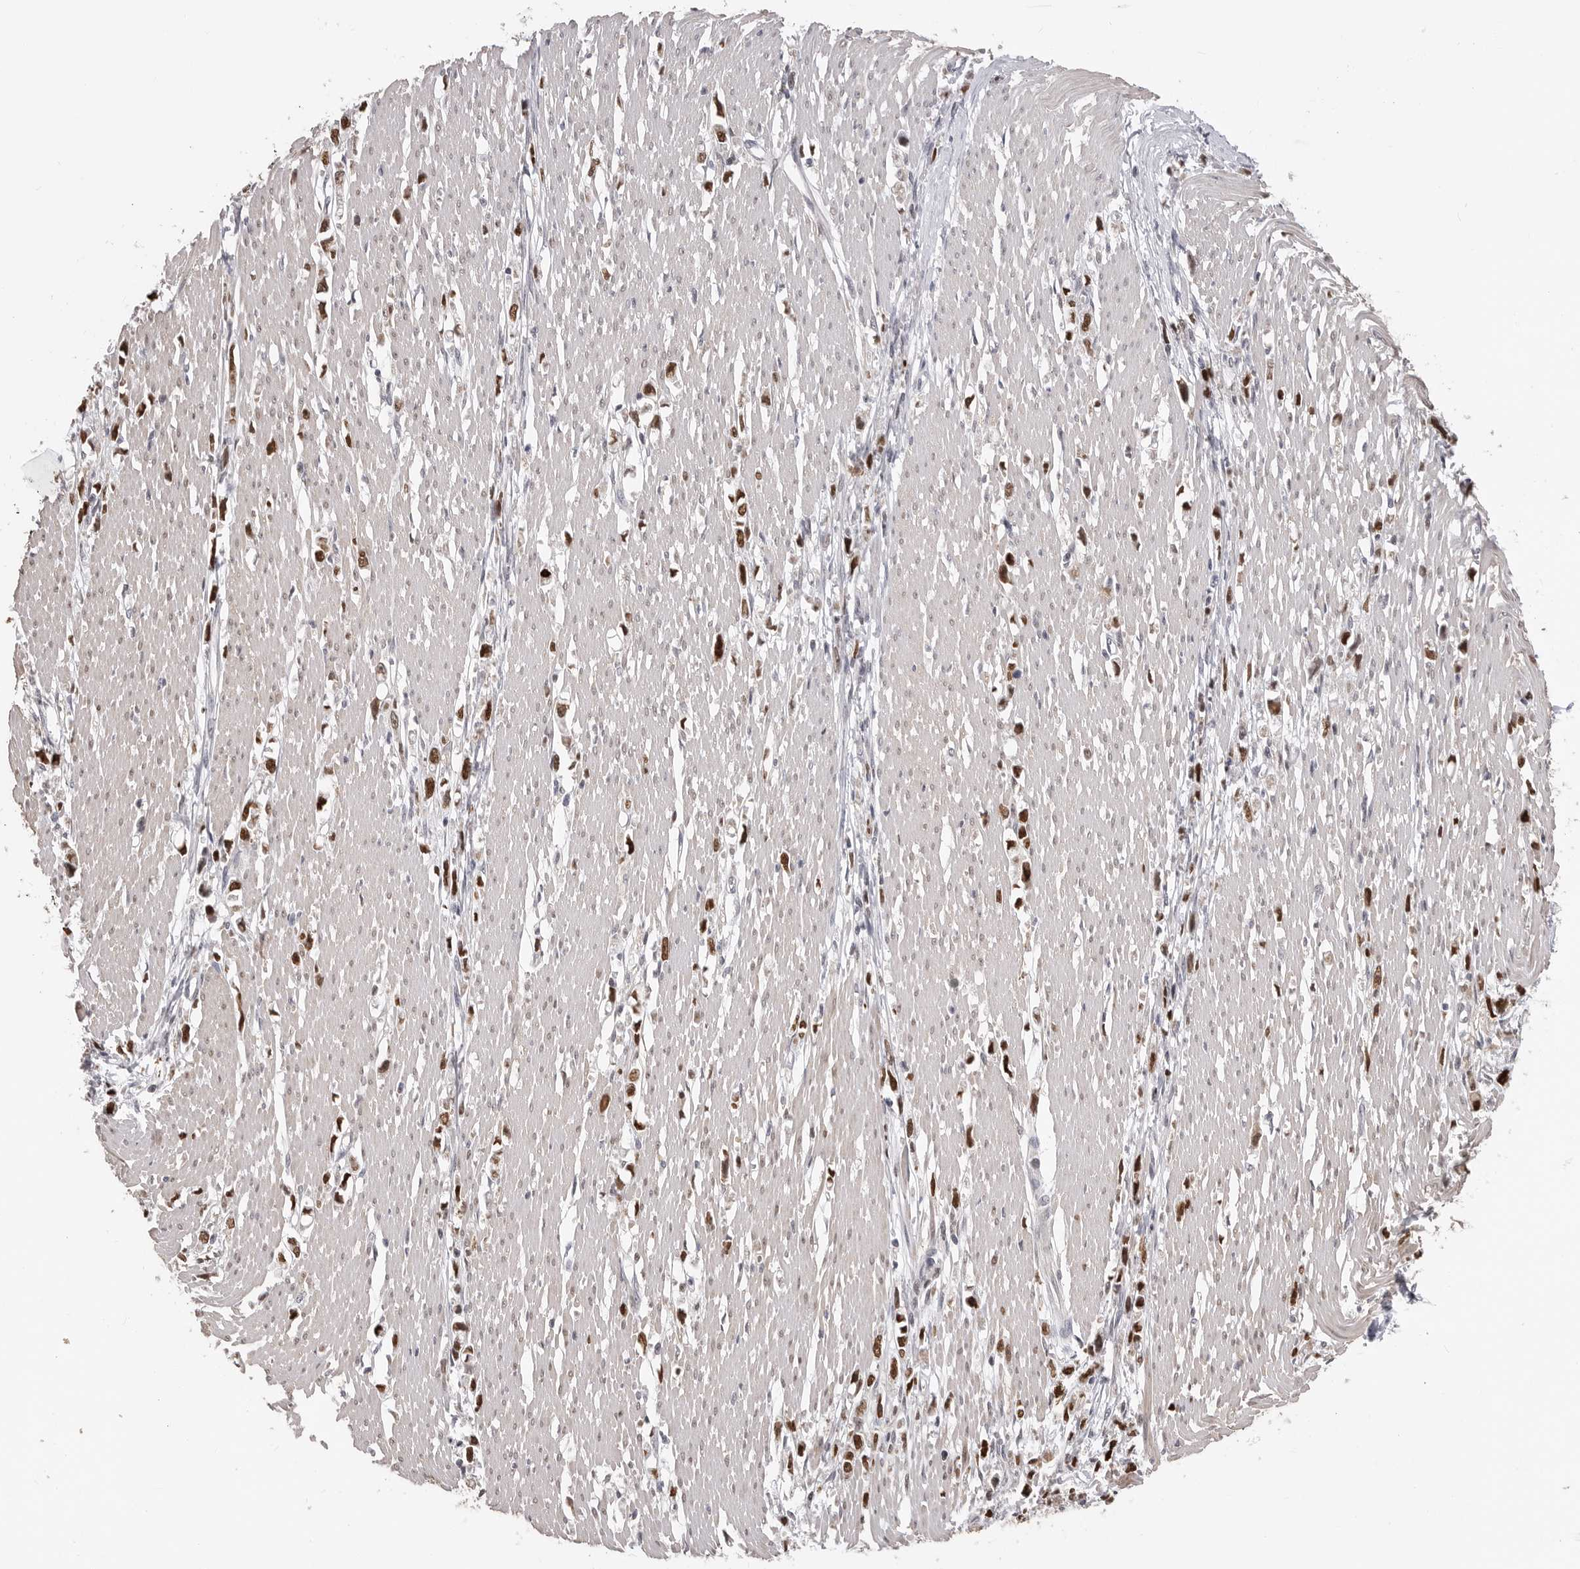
{"staining": {"intensity": "strong", "quantity": ">75%", "location": "nuclear"}, "tissue": "stomach cancer", "cell_type": "Tumor cells", "image_type": "cancer", "snomed": [{"axis": "morphology", "description": "Adenocarcinoma, NOS"}, {"axis": "topography", "description": "Stomach"}], "caption": "A histopathology image showing strong nuclear expression in about >75% of tumor cells in stomach cancer, as visualized by brown immunohistochemical staining.", "gene": "SMARCC1", "patient": {"sex": "female", "age": 59}}